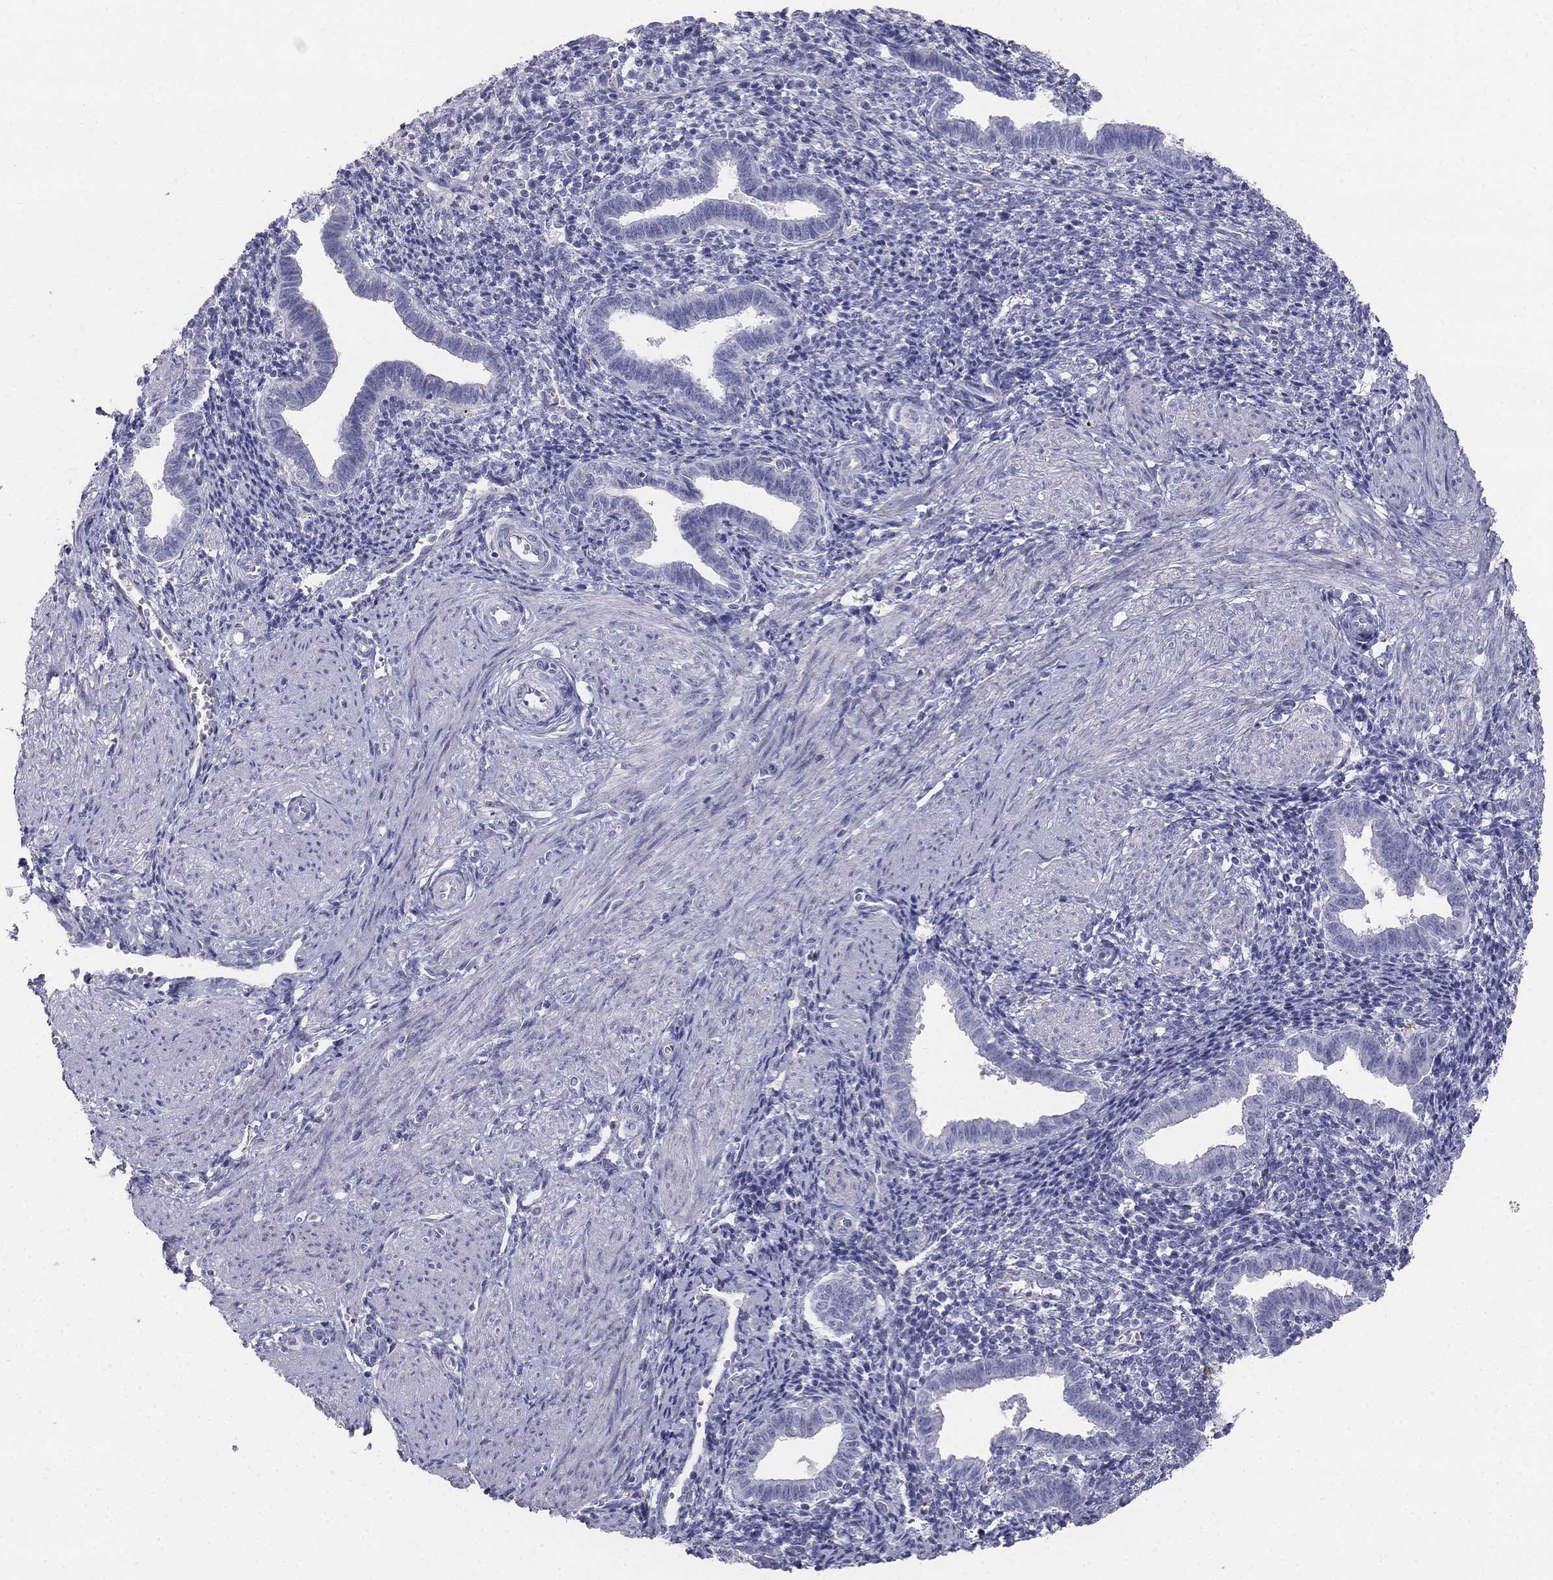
{"staining": {"intensity": "negative", "quantity": "none", "location": "none"}, "tissue": "endometrium", "cell_type": "Cells in endometrial stroma", "image_type": "normal", "snomed": [{"axis": "morphology", "description": "Normal tissue, NOS"}, {"axis": "topography", "description": "Endometrium"}], "caption": "This micrograph is of normal endometrium stained with immunohistochemistry to label a protein in brown with the nuclei are counter-stained blue. There is no staining in cells in endometrial stroma.", "gene": "ALOXE3", "patient": {"sex": "female", "age": 37}}